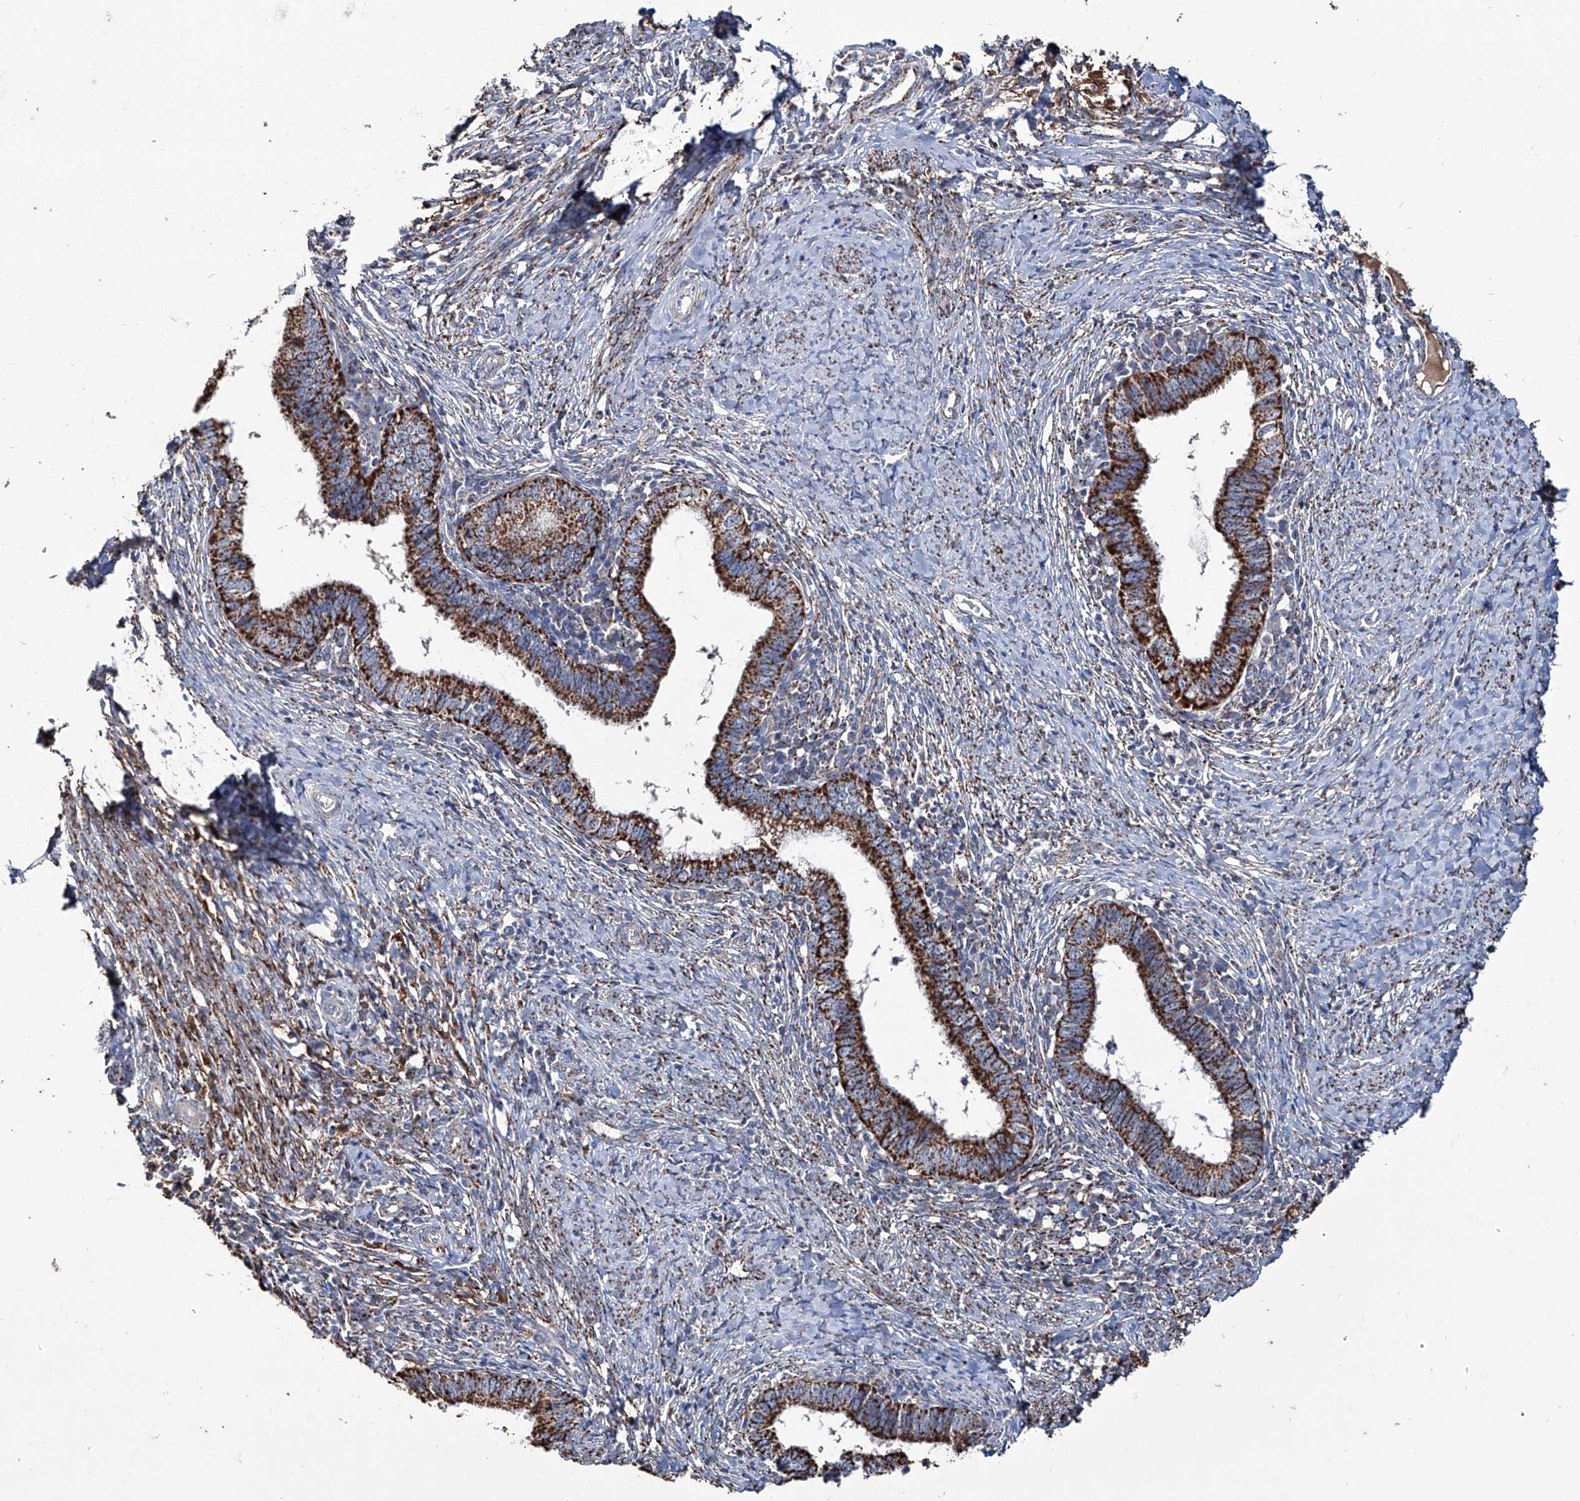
{"staining": {"intensity": "strong", "quantity": ">75%", "location": "cytoplasmic/membranous"}, "tissue": "cervical cancer", "cell_type": "Tumor cells", "image_type": "cancer", "snomed": [{"axis": "morphology", "description": "Adenocarcinoma, NOS"}, {"axis": "topography", "description": "Cervix"}], "caption": "Cervical adenocarcinoma stained with a protein marker displays strong staining in tumor cells.", "gene": "NHS", "patient": {"sex": "female", "age": 36}}